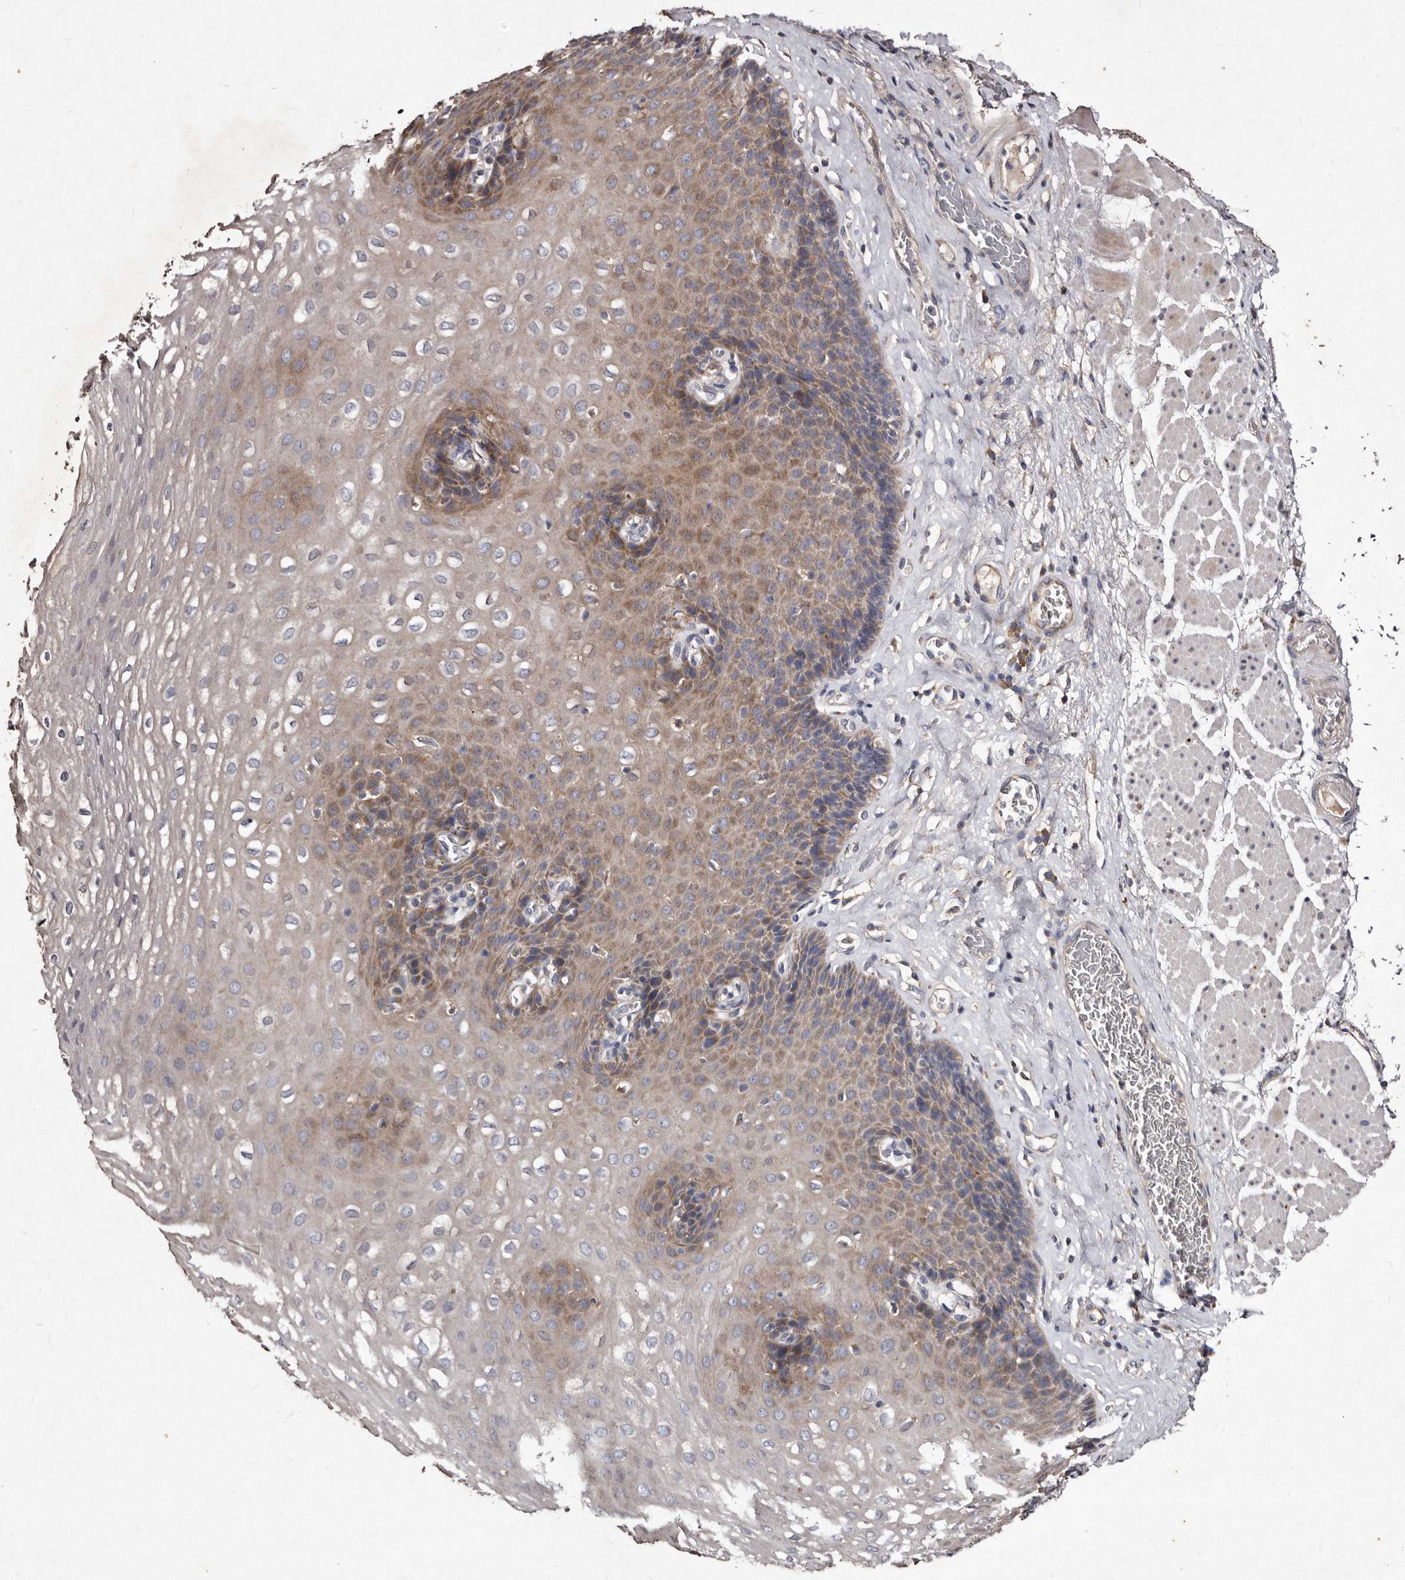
{"staining": {"intensity": "moderate", "quantity": "25%-75%", "location": "cytoplasmic/membranous"}, "tissue": "esophagus", "cell_type": "Squamous epithelial cells", "image_type": "normal", "snomed": [{"axis": "morphology", "description": "Normal tissue, NOS"}, {"axis": "topography", "description": "Esophagus"}], "caption": "IHC of benign esophagus reveals medium levels of moderate cytoplasmic/membranous expression in about 25%-75% of squamous epithelial cells.", "gene": "TFB1M", "patient": {"sex": "female", "age": 66}}